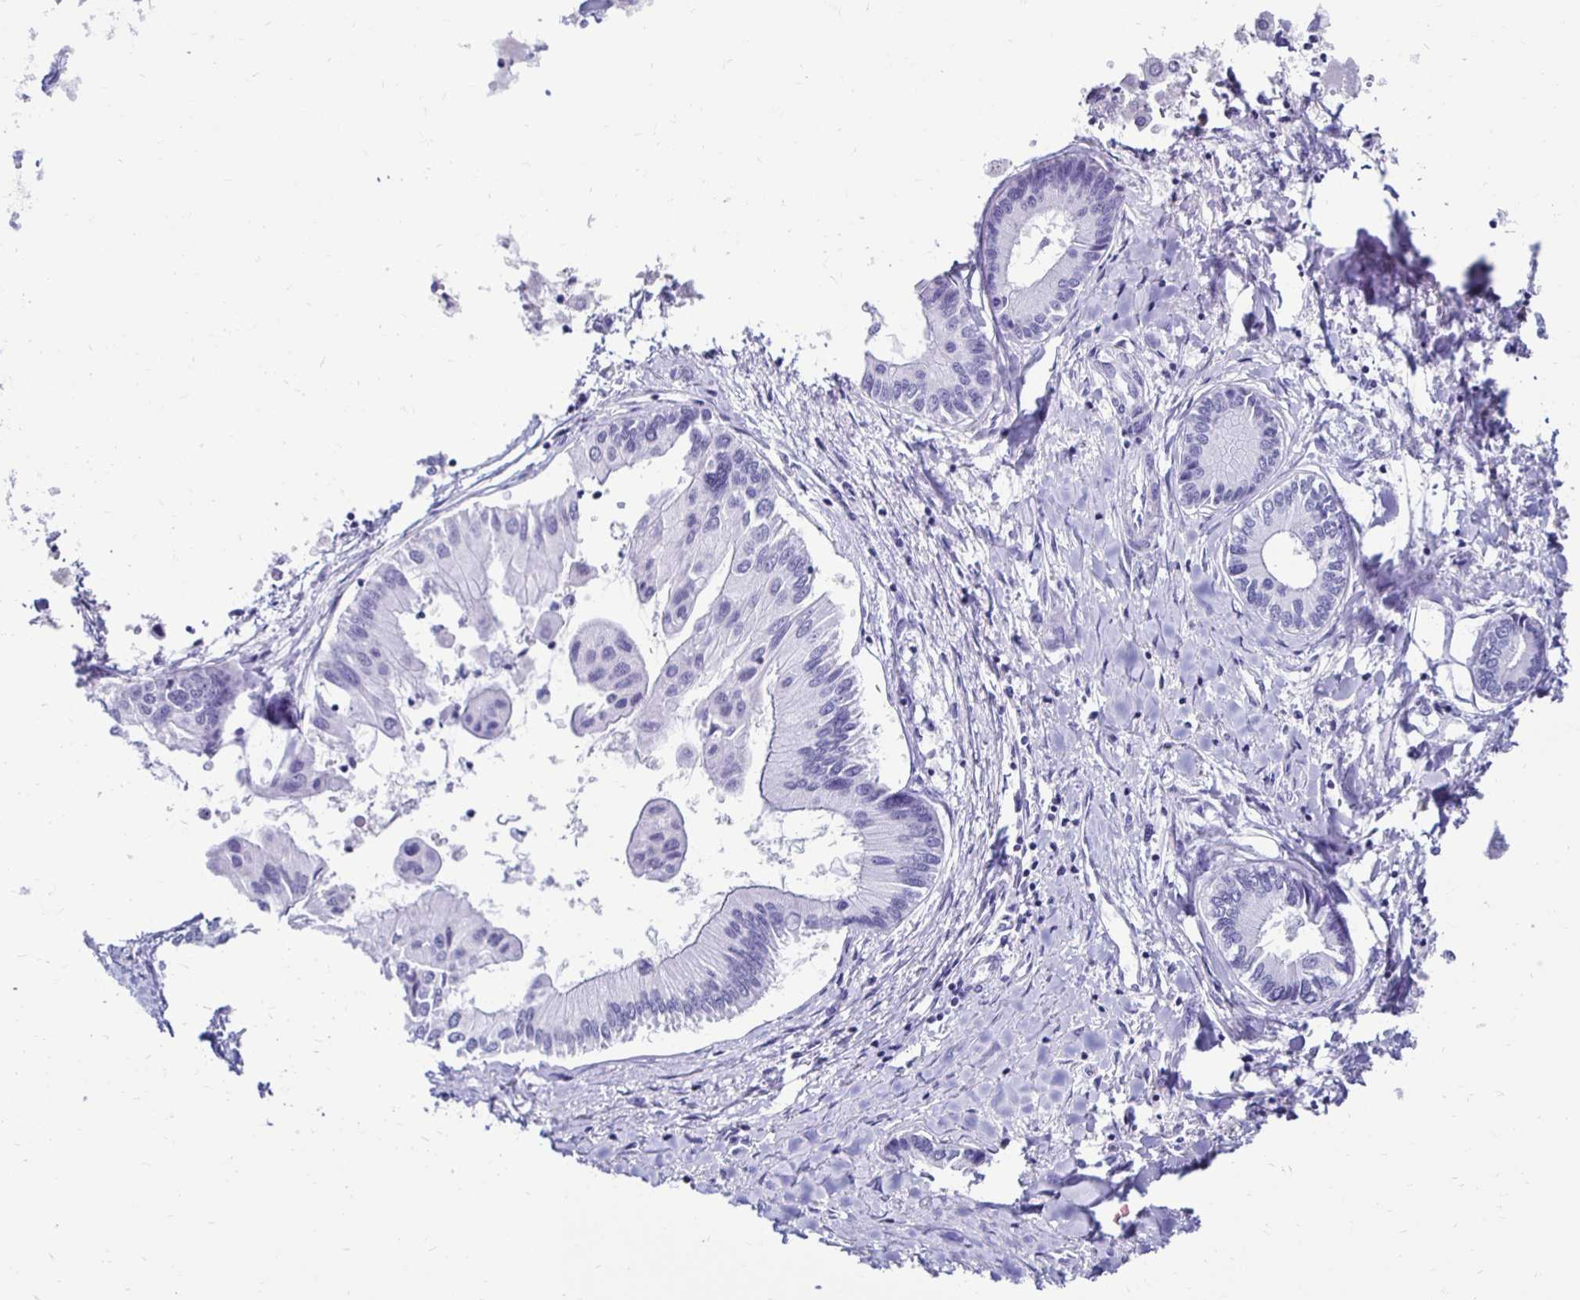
{"staining": {"intensity": "negative", "quantity": "none", "location": "none"}, "tissue": "liver cancer", "cell_type": "Tumor cells", "image_type": "cancer", "snomed": [{"axis": "morphology", "description": "Cholangiocarcinoma"}, {"axis": "topography", "description": "Liver"}], "caption": "Tumor cells are negative for brown protein staining in liver cholangiocarcinoma. Nuclei are stained in blue.", "gene": "CST5", "patient": {"sex": "male", "age": 66}}